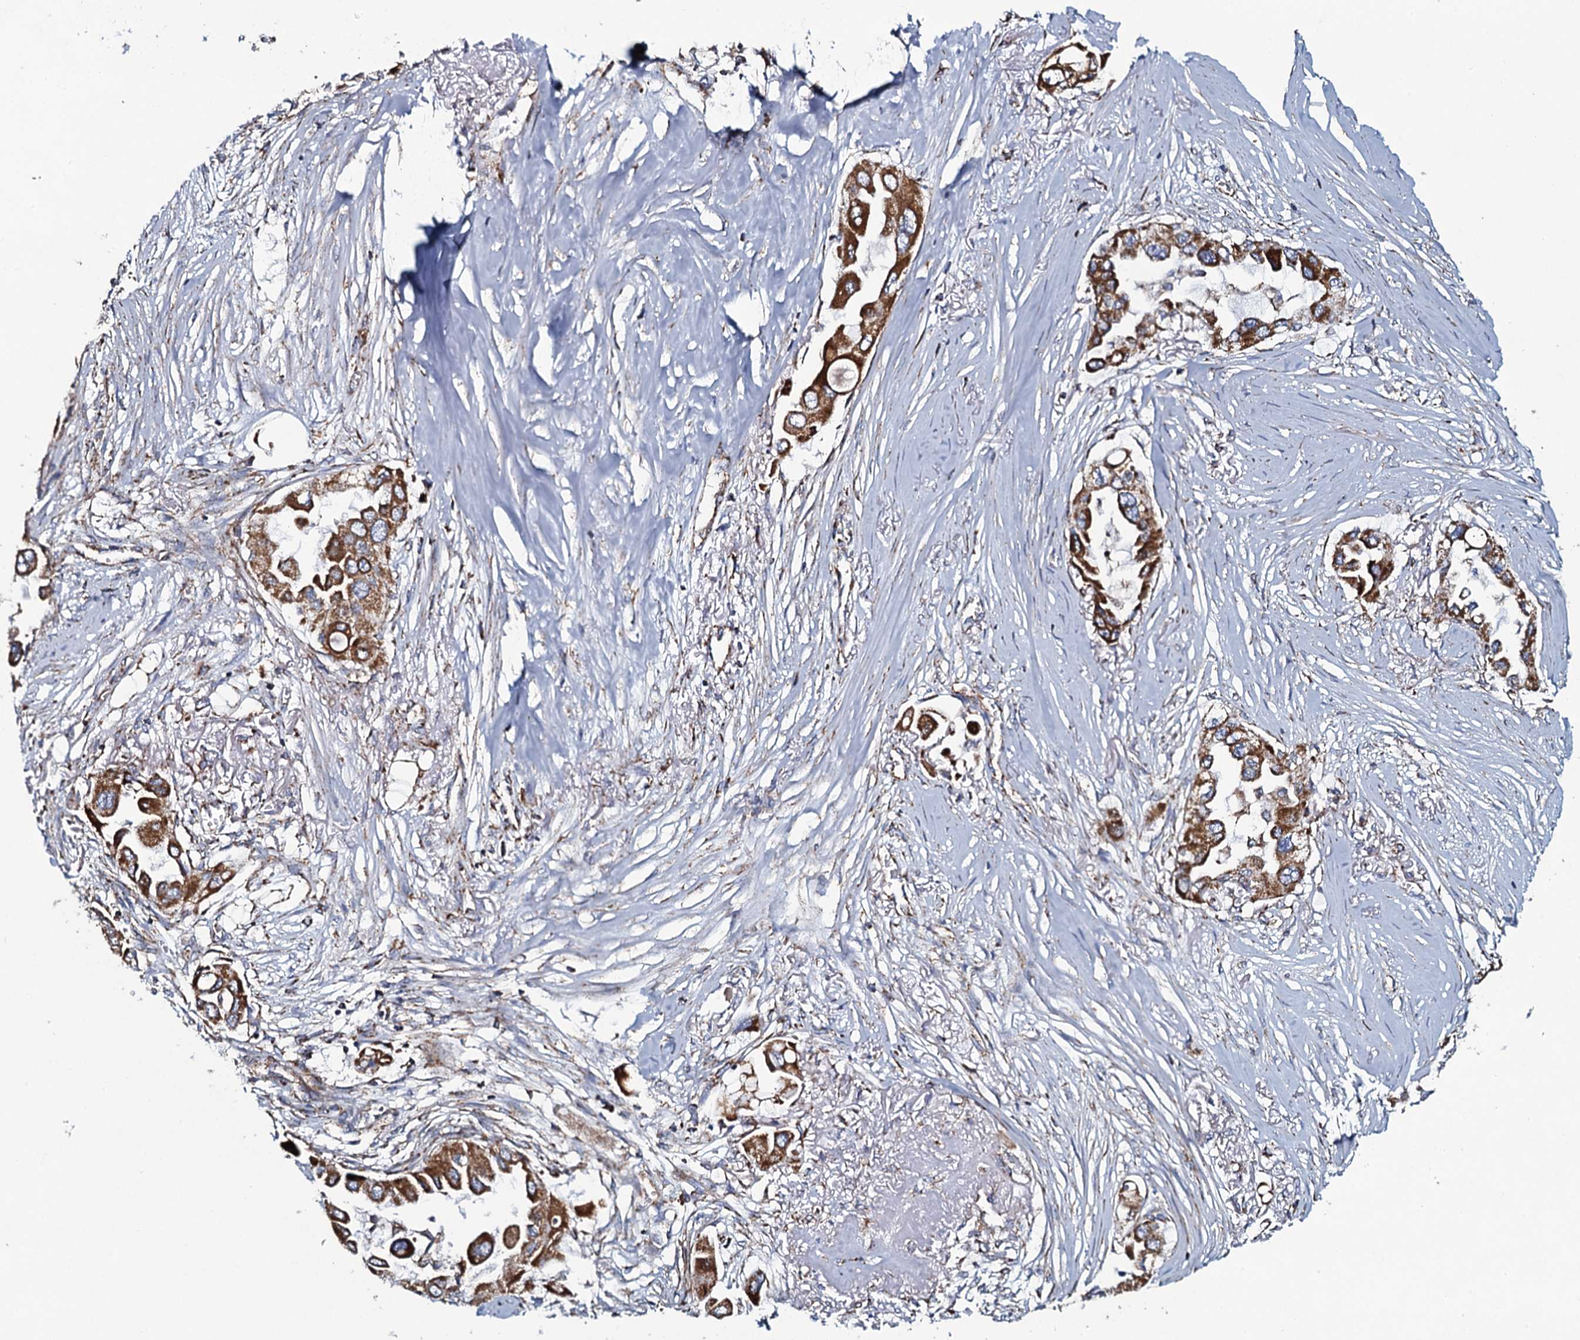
{"staining": {"intensity": "strong", "quantity": ">75%", "location": "cytoplasmic/membranous"}, "tissue": "lung cancer", "cell_type": "Tumor cells", "image_type": "cancer", "snomed": [{"axis": "morphology", "description": "Adenocarcinoma, NOS"}, {"axis": "topography", "description": "Lung"}], "caption": "Immunohistochemistry (IHC) (DAB (3,3'-diaminobenzidine)) staining of human lung adenocarcinoma demonstrates strong cytoplasmic/membranous protein positivity in about >75% of tumor cells. The staining is performed using DAB (3,3'-diaminobenzidine) brown chromogen to label protein expression. The nuclei are counter-stained blue using hematoxylin.", "gene": "EVC2", "patient": {"sex": "female", "age": 76}}